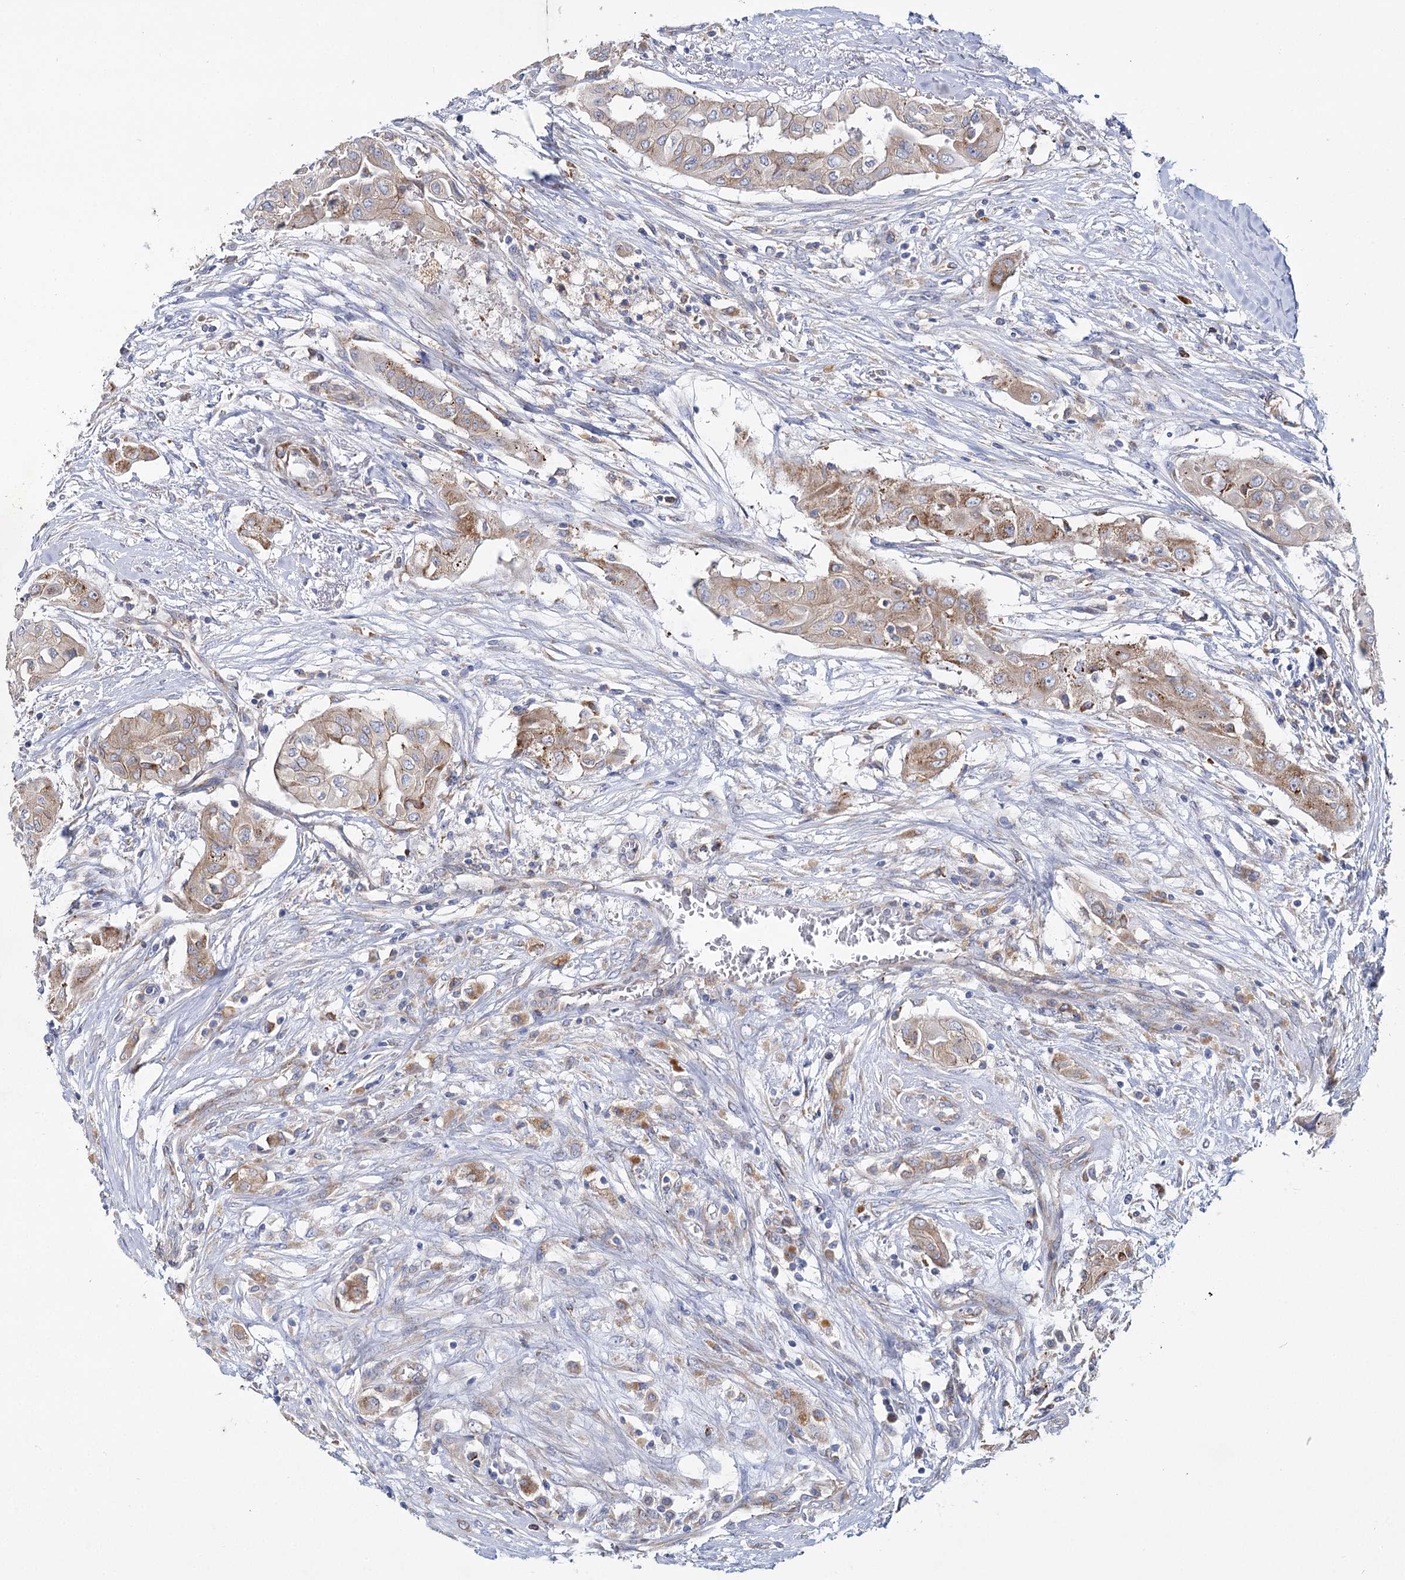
{"staining": {"intensity": "moderate", "quantity": "25%-75%", "location": "cytoplasmic/membranous"}, "tissue": "thyroid cancer", "cell_type": "Tumor cells", "image_type": "cancer", "snomed": [{"axis": "morphology", "description": "Papillary adenocarcinoma, NOS"}, {"axis": "topography", "description": "Thyroid gland"}], "caption": "IHC of human thyroid cancer displays medium levels of moderate cytoplasmic/membranous positivity in about 25%-75% of tumor cells.", "gene": "THUMPD3", "patient": {"sex": "female", "age": 59}}